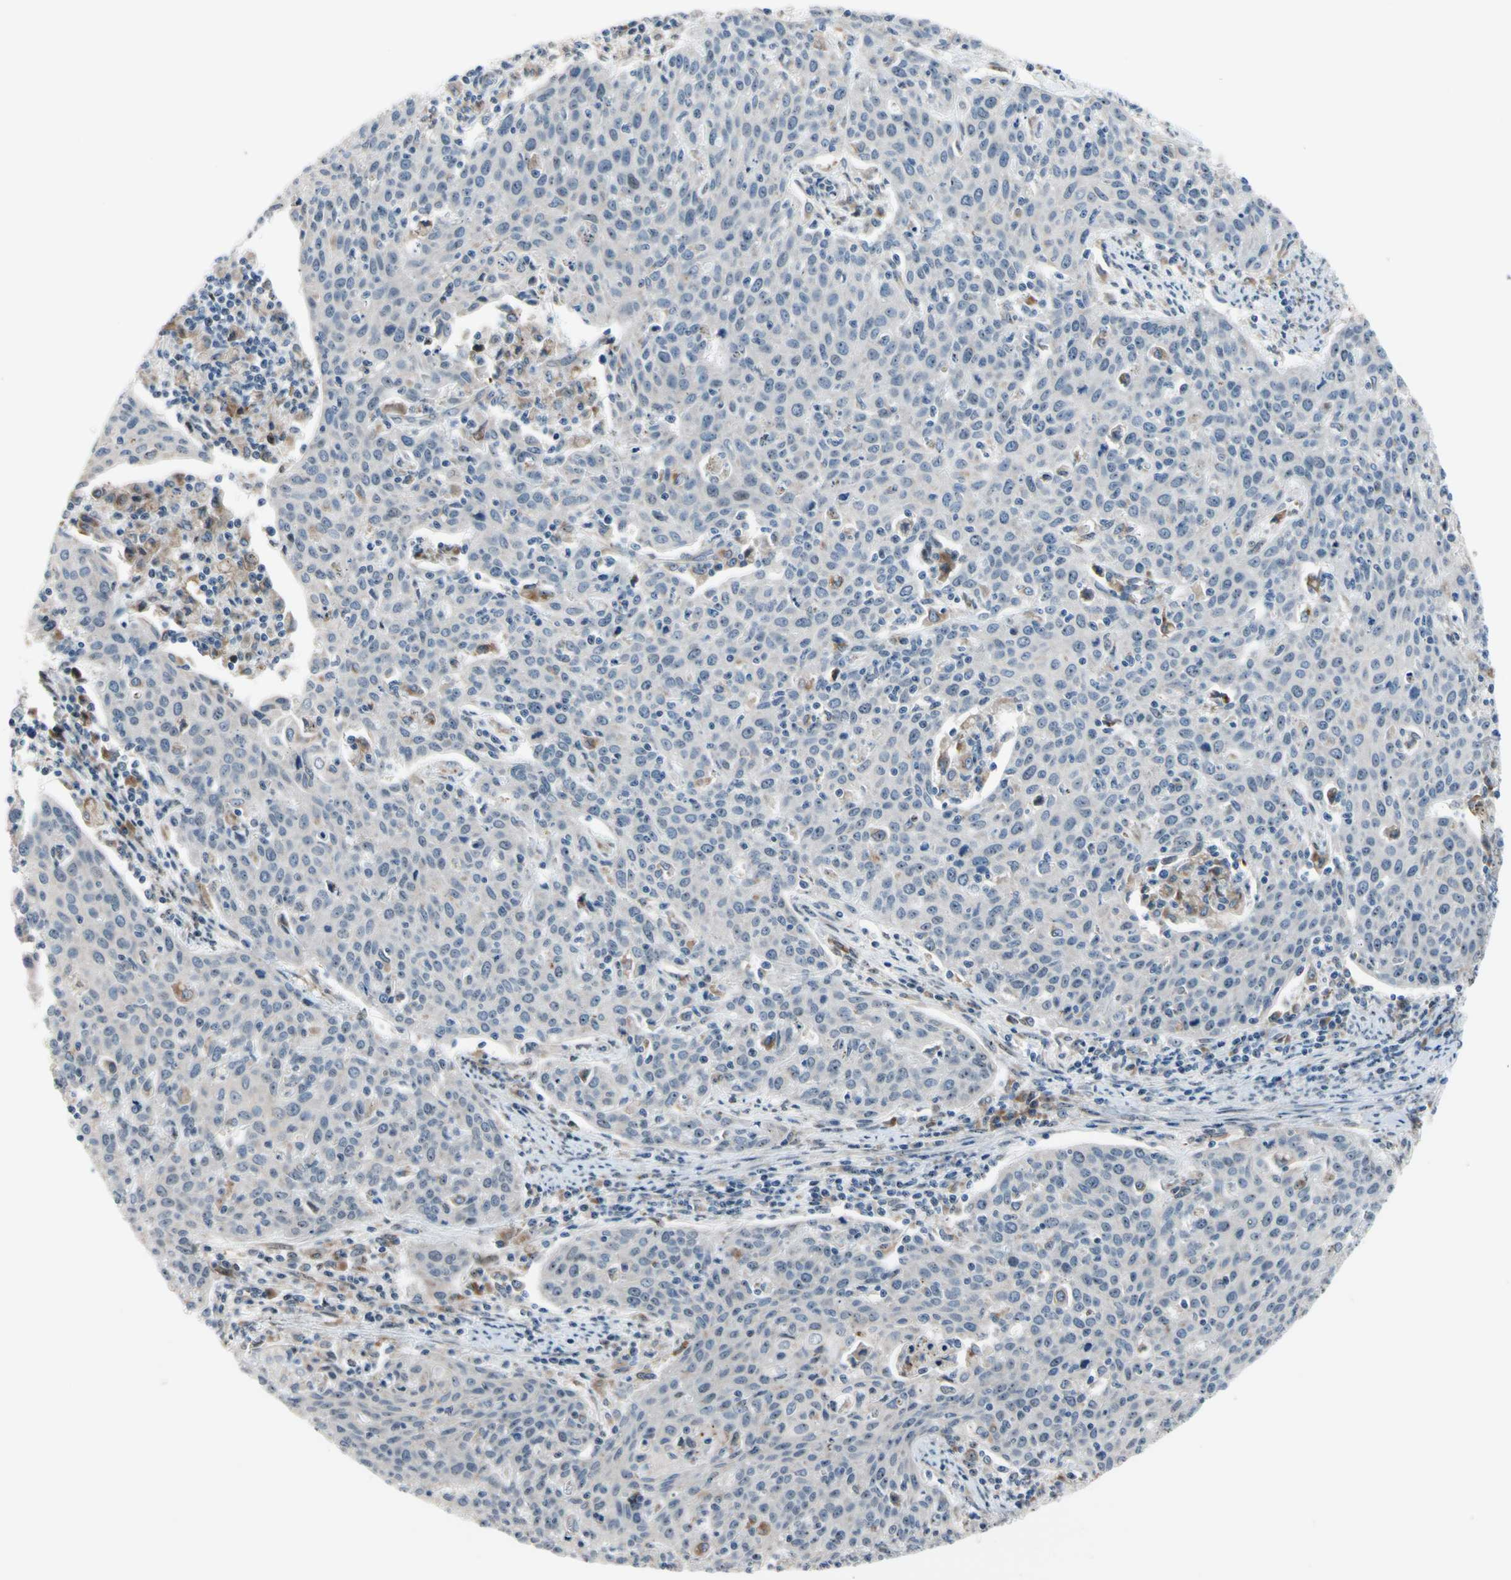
{"staining": {"intensity": "weak", "quantity": "25%-75%", "location": "cytoplasmic/membranous"}, "tissue": "cervical cancer", "cell_type": "Tumor cells", "image_type": "cancer", "snomed": [{"axis": "morphology", "description": "Squamous cell carcinoma, NOS"}, {"axis": "topography", "description": "Cervix"}], "caption": "Immunohistochemistry image of cervical cancer stained for a protein (brown), which reveals low levels of weak cytoplasmic/membranous staining in approximately 25%-75% of tumor cells.", "gene": "TMED7", "patient": {"sex": "female", "age": 38}}